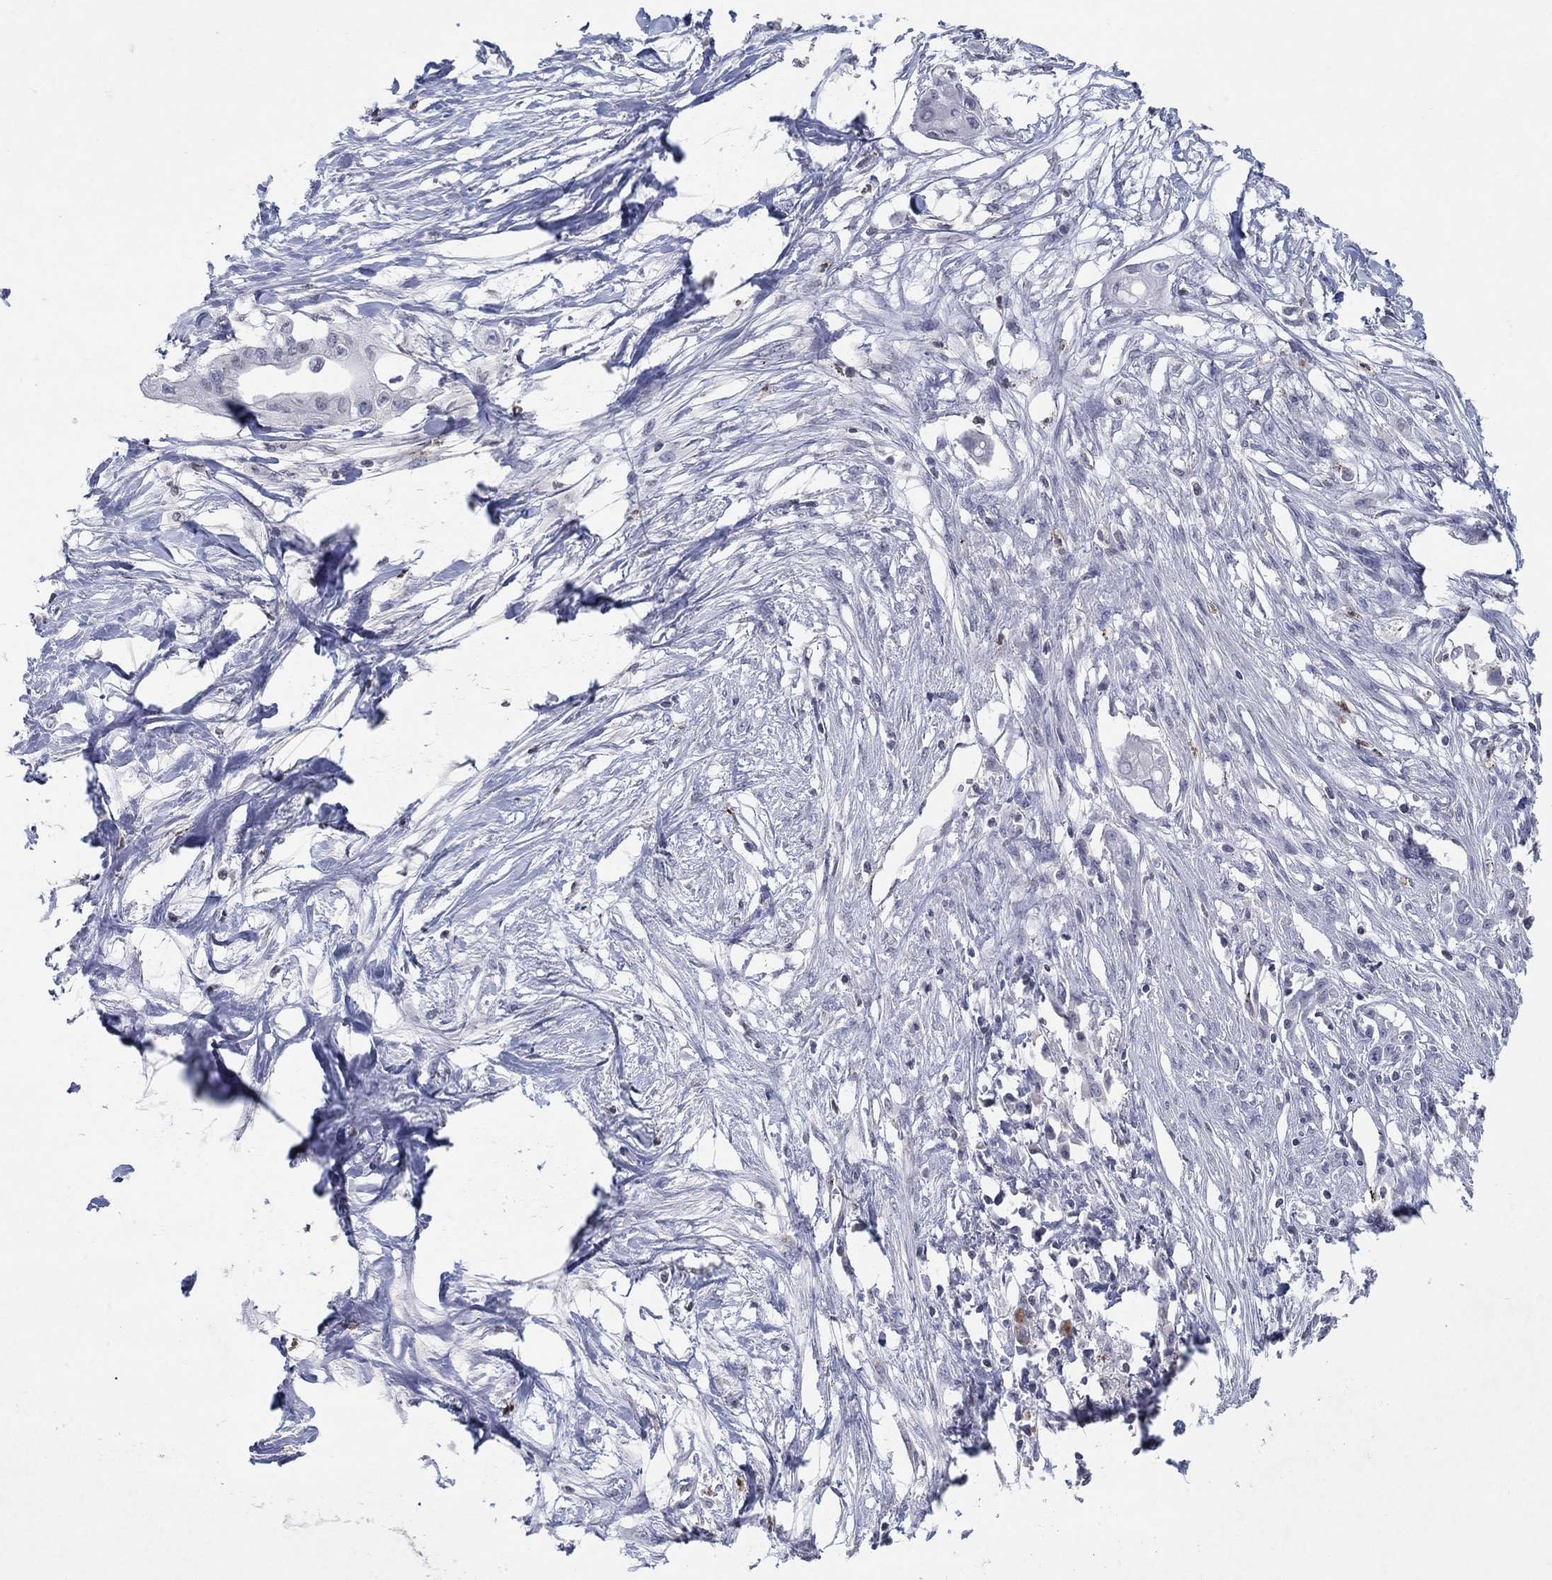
{"staining": {"intensity": "negative", "quantity": "none", "location": "none"}, "tissue": "pancreatic cancer", "cell_type": "Tumor cells", "image_type": "cancer", "snomed": [{"axis": "morphology", "description": "Normal tissue, NOS"}, {"axis": "morphology", "description": "Adenocarcinoma, NOS"}, {"axis": "topography", "description": "Pancreas"}], "caption": "A histopathology image of pancreatic cancer (adenocarcinoma) stained for a protein shows no brown staining in tumor cells.", "gene": "TINAG", "patient": {"sex": "female", "age": 58}}